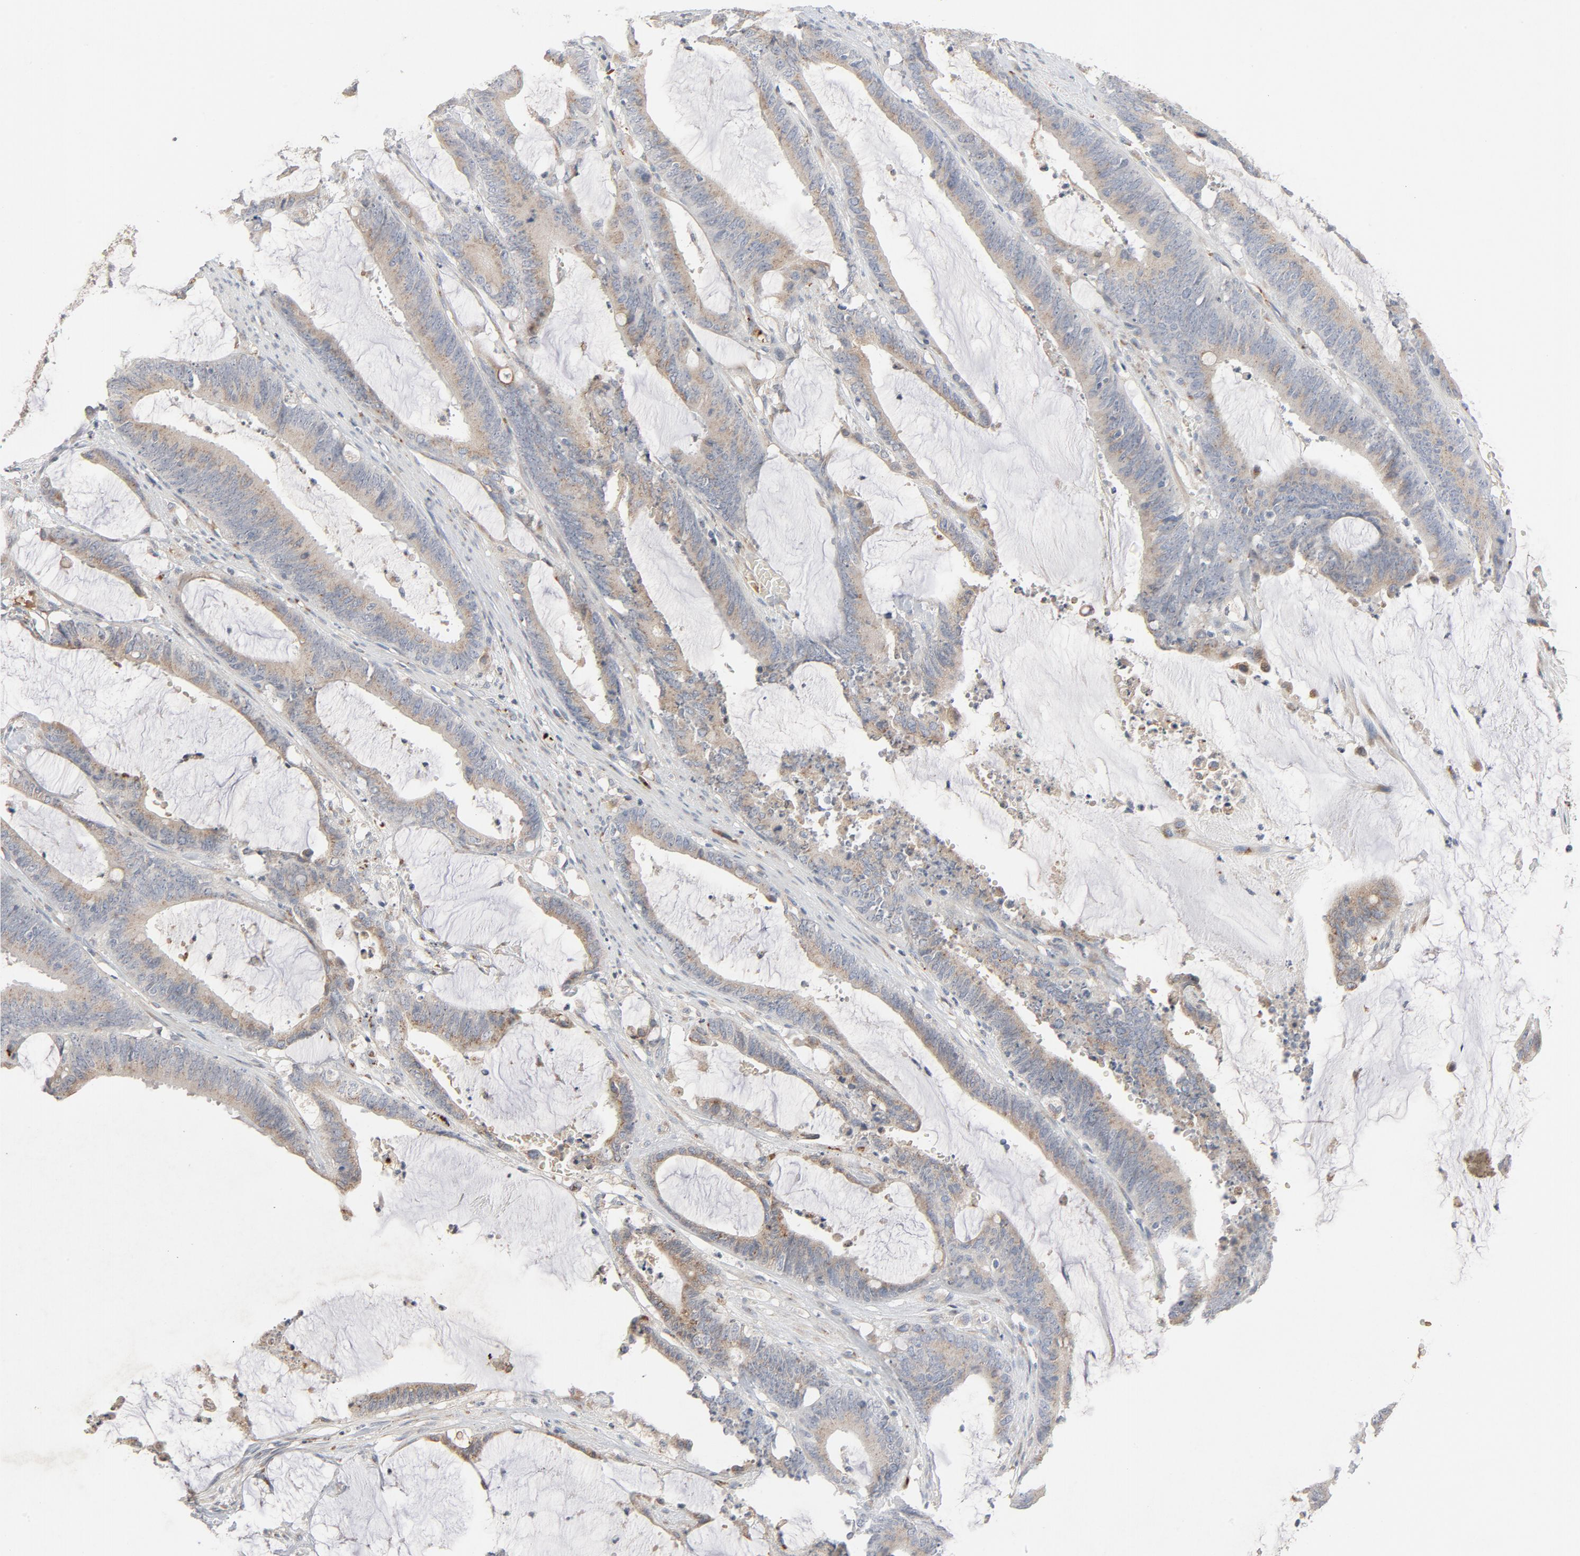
{"staining": {"intensity": "negative", "quantity": "none", "location": "none"}, "tissue": "colorectal cancer", "cell_type": "Tumor cells", "image_type": "cancer", "snomed": [{"axis": "morphology", "description": "Adenocarcinoma, NOS"}, {"axis": "topography", "description": "Rectum"}], "caption": "Immunohistochemical staining of human colorectal adenocarcinoma displays no significant positivity in tumor cells.", "gene": "LMAN2", "patient": {"sex": "female", "age": 66}}